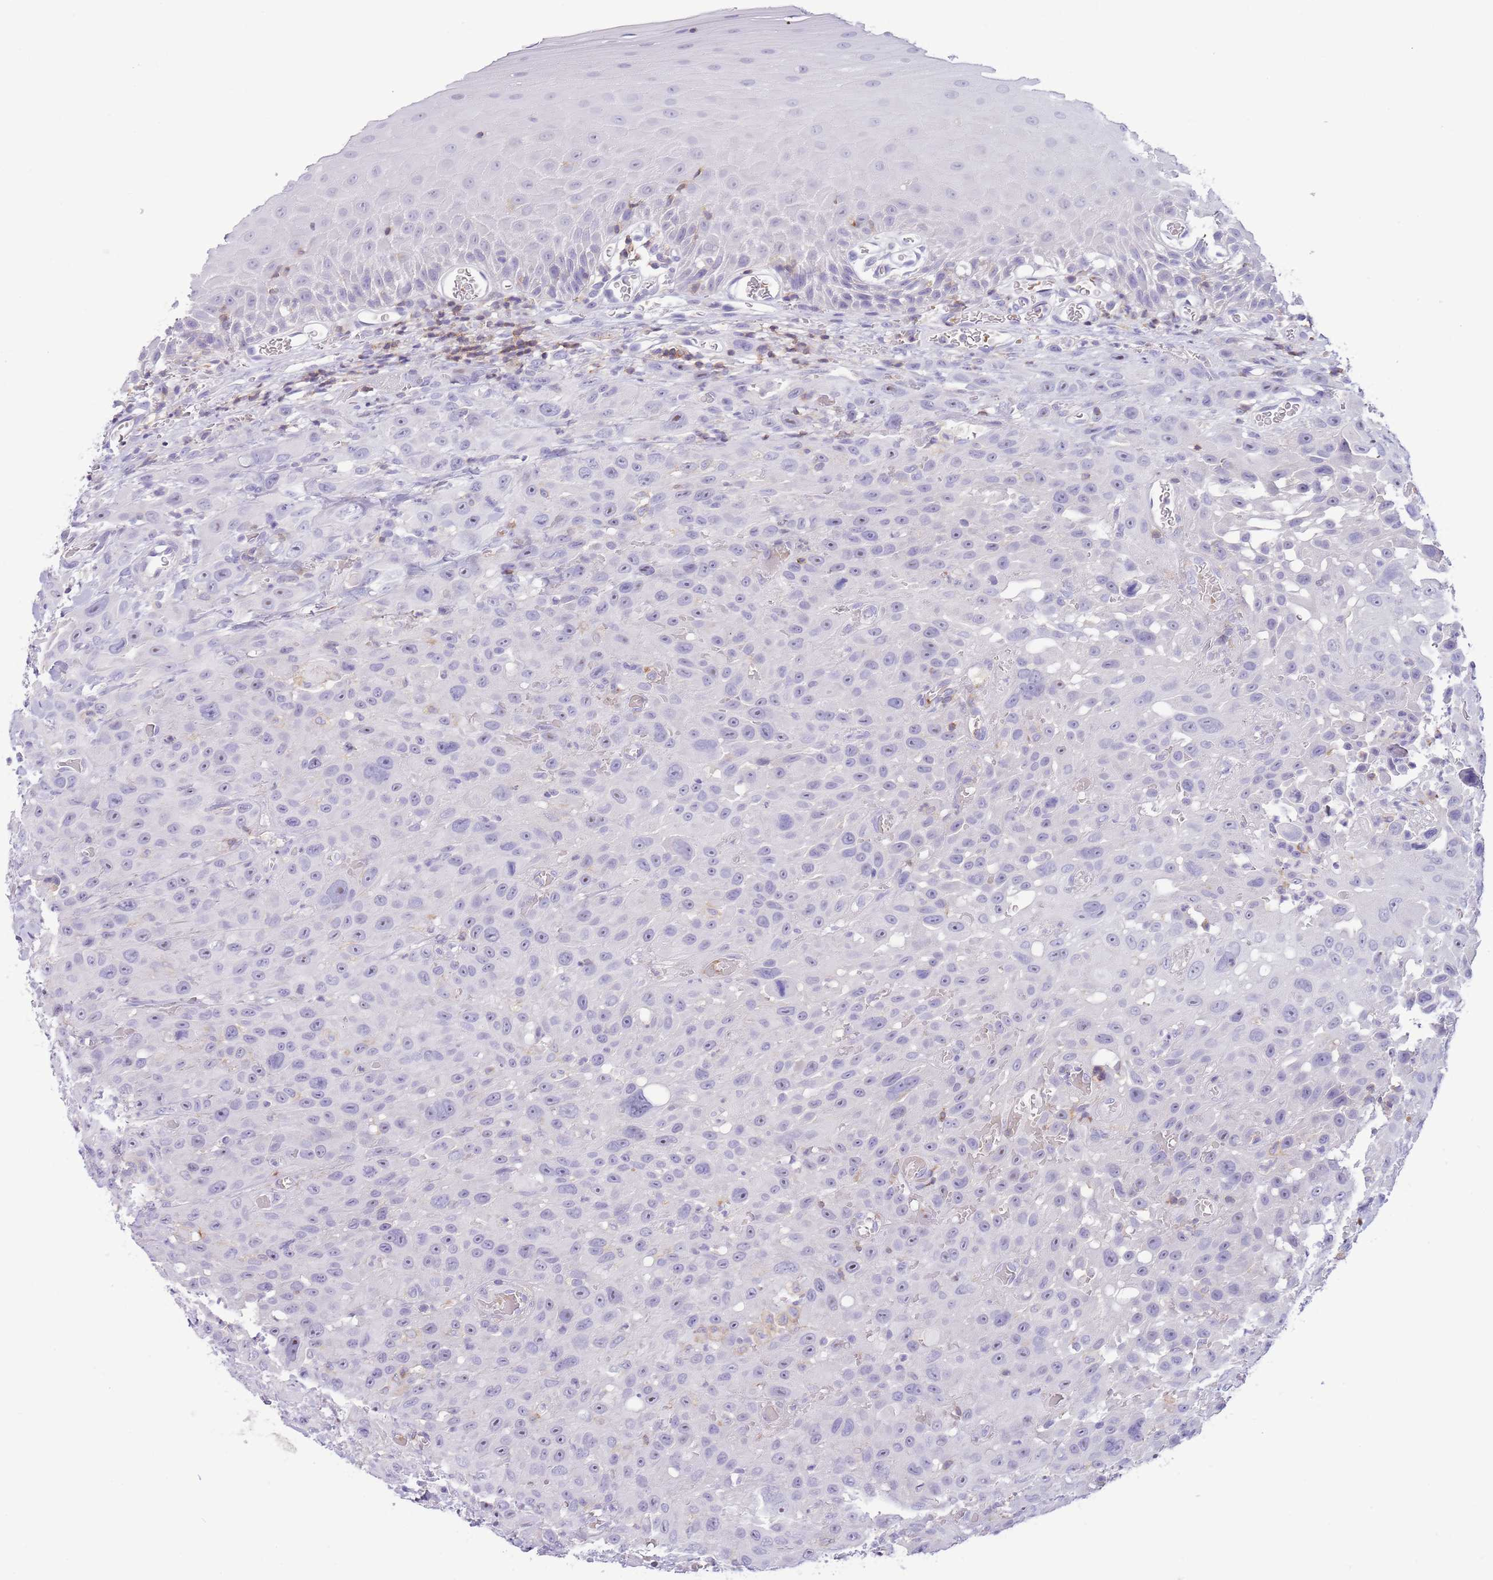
{"staining": {"intensity": "negative", "quantity": "none", "location": "none"}, "tissue": "oral mucosa", "cell_type": "Squamous epithelial cells", "image_type": "normal", "snomed": [{"axis": "morphology", "description": "Normal tissue, NOS"}, {"axis": "topography", "description": "Oral tissue"}], "caption": "IHC histopathology image of benign human oral mucosa stained for a protein (brown), which displays no staining in squamous epithelial cells. (DAB IHC with hematoxylin counter stain).", "gene": "OR4Q3", "patient": {"sex": "female", "age": 70}}